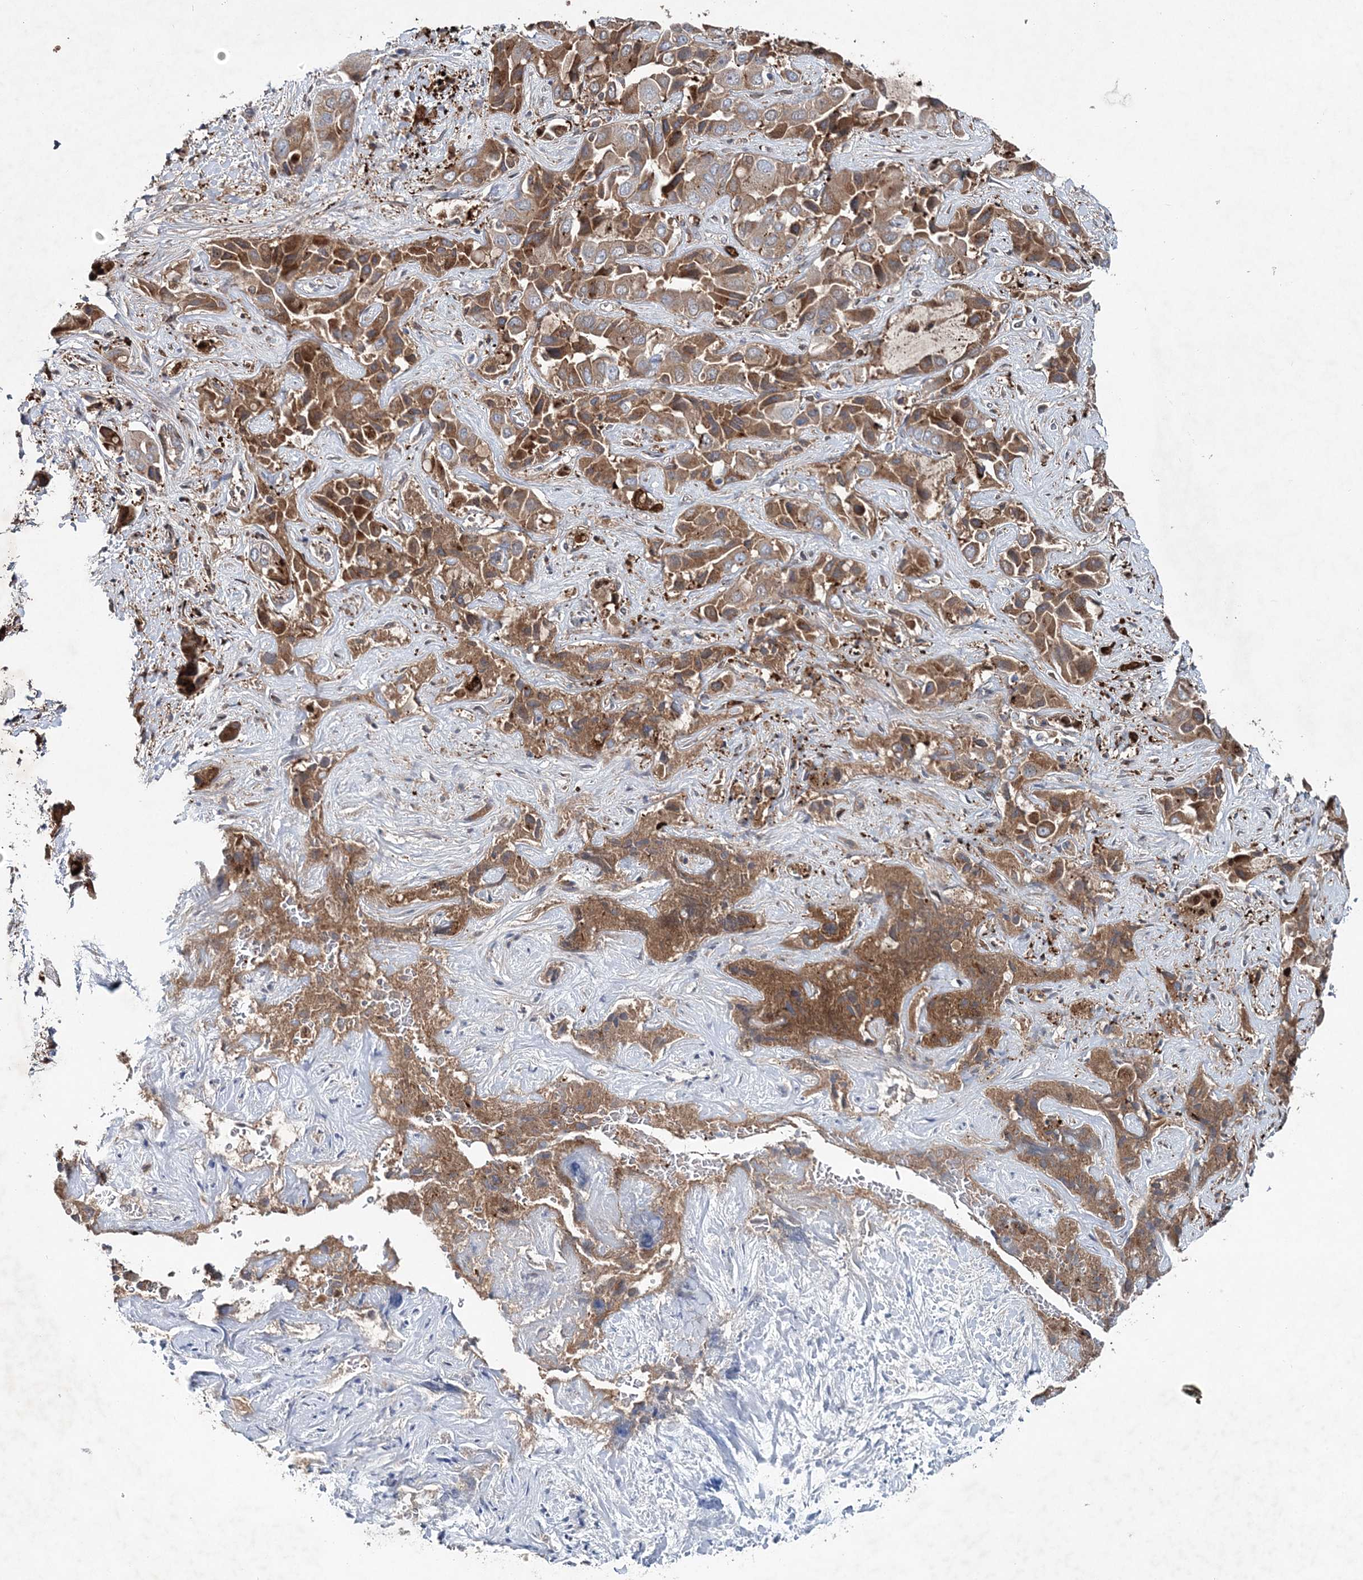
{"staining": {"intensity": "strong", "quantity": ">75%", "location": "cytoplasmic/membranous"}, "tissue": "liver cancer", "cell_type": "Tumor cells", "image_type": "cancer", "snomed": [{"axis": "morphology", "description": "Cholangiocarcinoma"}, {"axis": "topography", "description": "Liver"}], "caption": "Brown immunohistochemical staining in liver cancer (cholangiocarcinoma) demonstrates strong cytoplasmic/membranous staining in about >75% of tumor cells.", "gene": "SPOPL", "patient": {"sex": "female", "age": 52}}